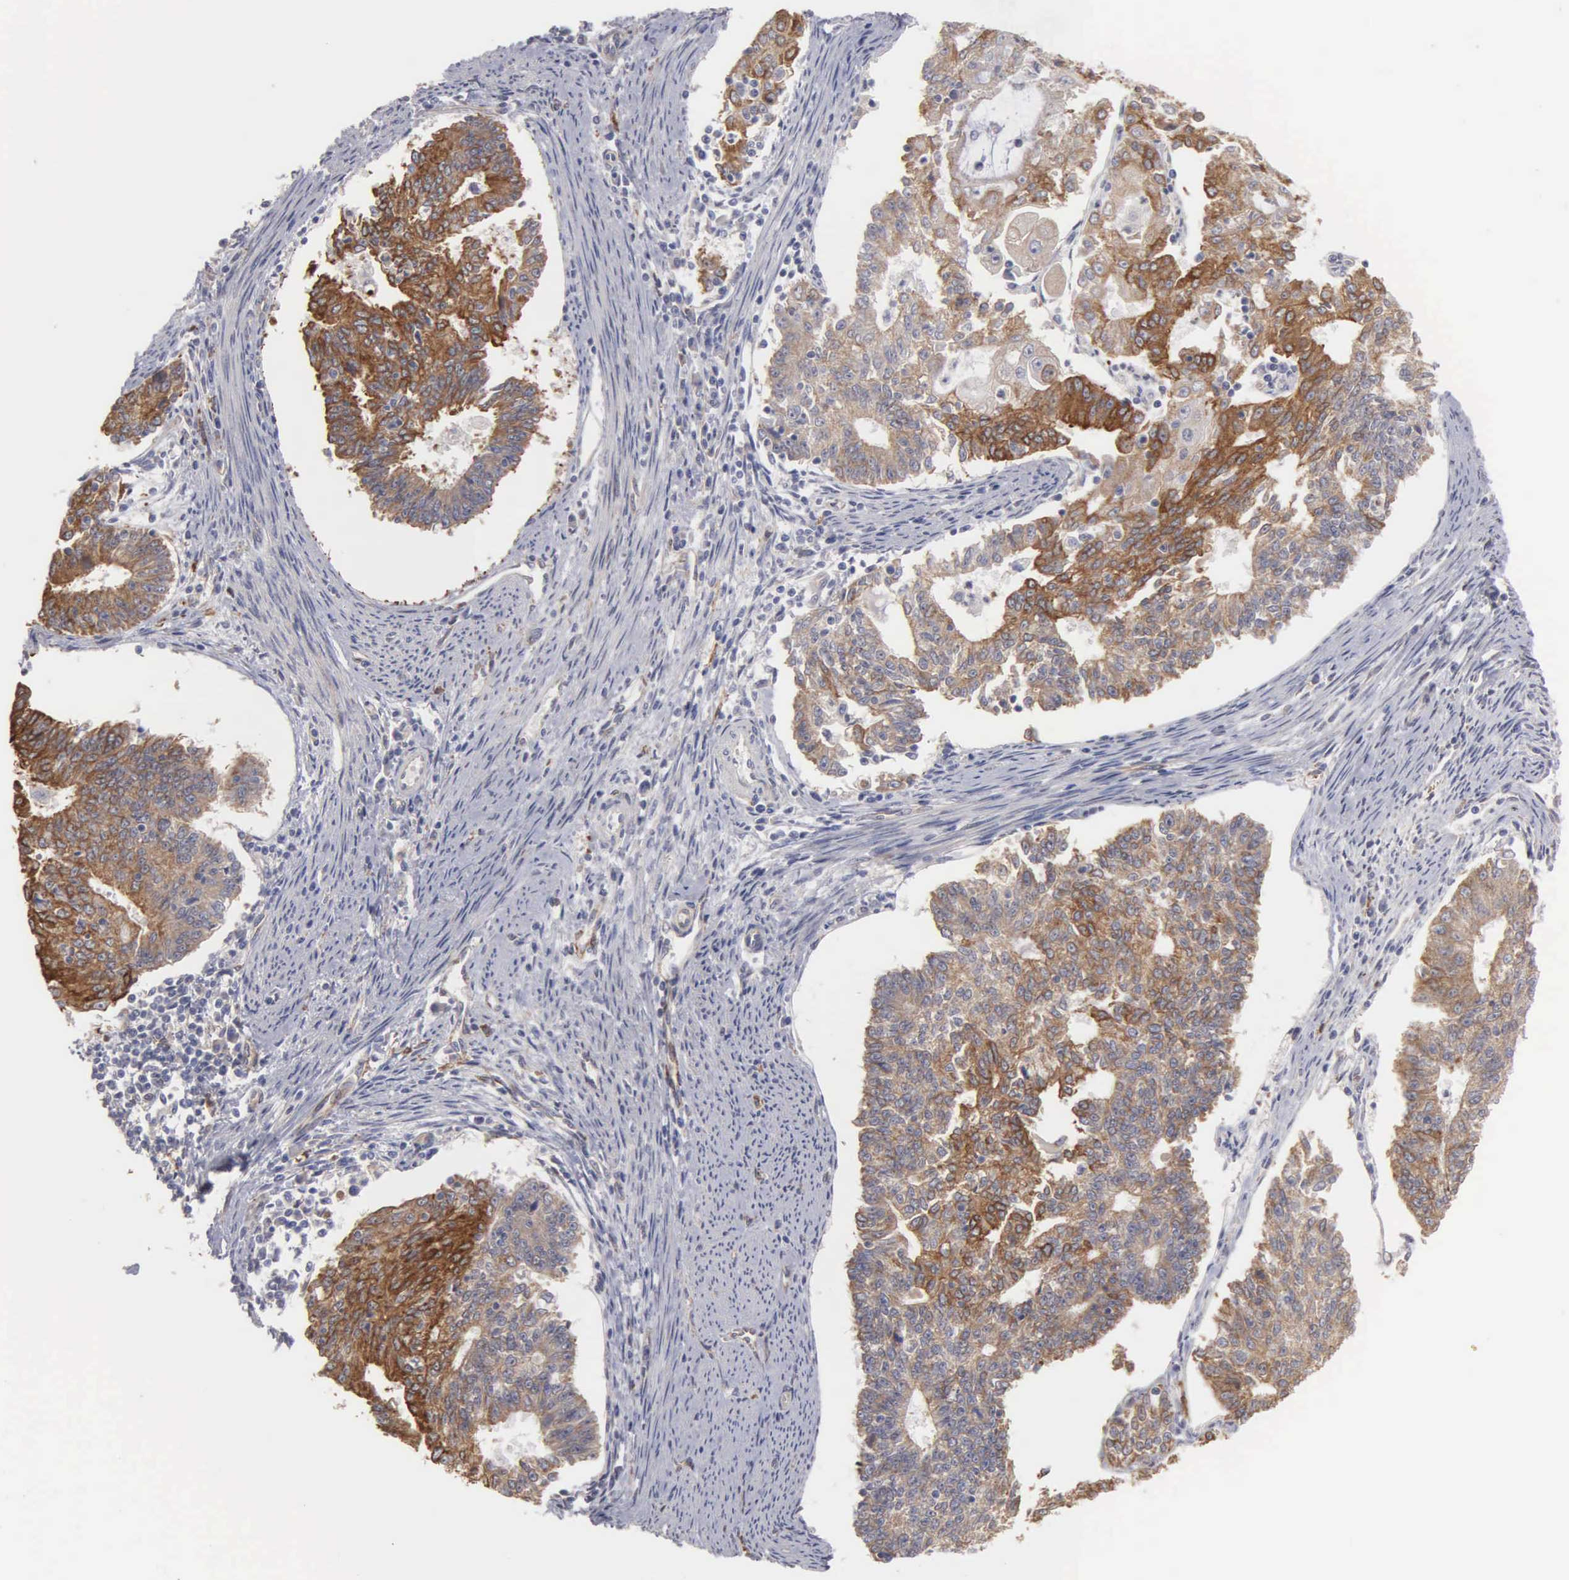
{"staining": {"intensity": "moderate", "quantity": "25%-75%", "location": "cytoplasmic/membranous"}, "tissue": "endometrial cancer", "cell_type": "Tumor cells", "image_type": "cancer", "snomed": [{"axis": "morphology", "description": "Adenocarcinoma, NOS"}, {"axis": "topography", "description": "Endometrium"}], "caption": "Endometrial cancer (adenocarcinoma) stained with a brown dye exhibits moderate cytoplasmic/membranous positive staining in approximately 25%-75% of tumor cells.", "gene": "LIN52", "patient": {"sex": "female", "age": 56}}